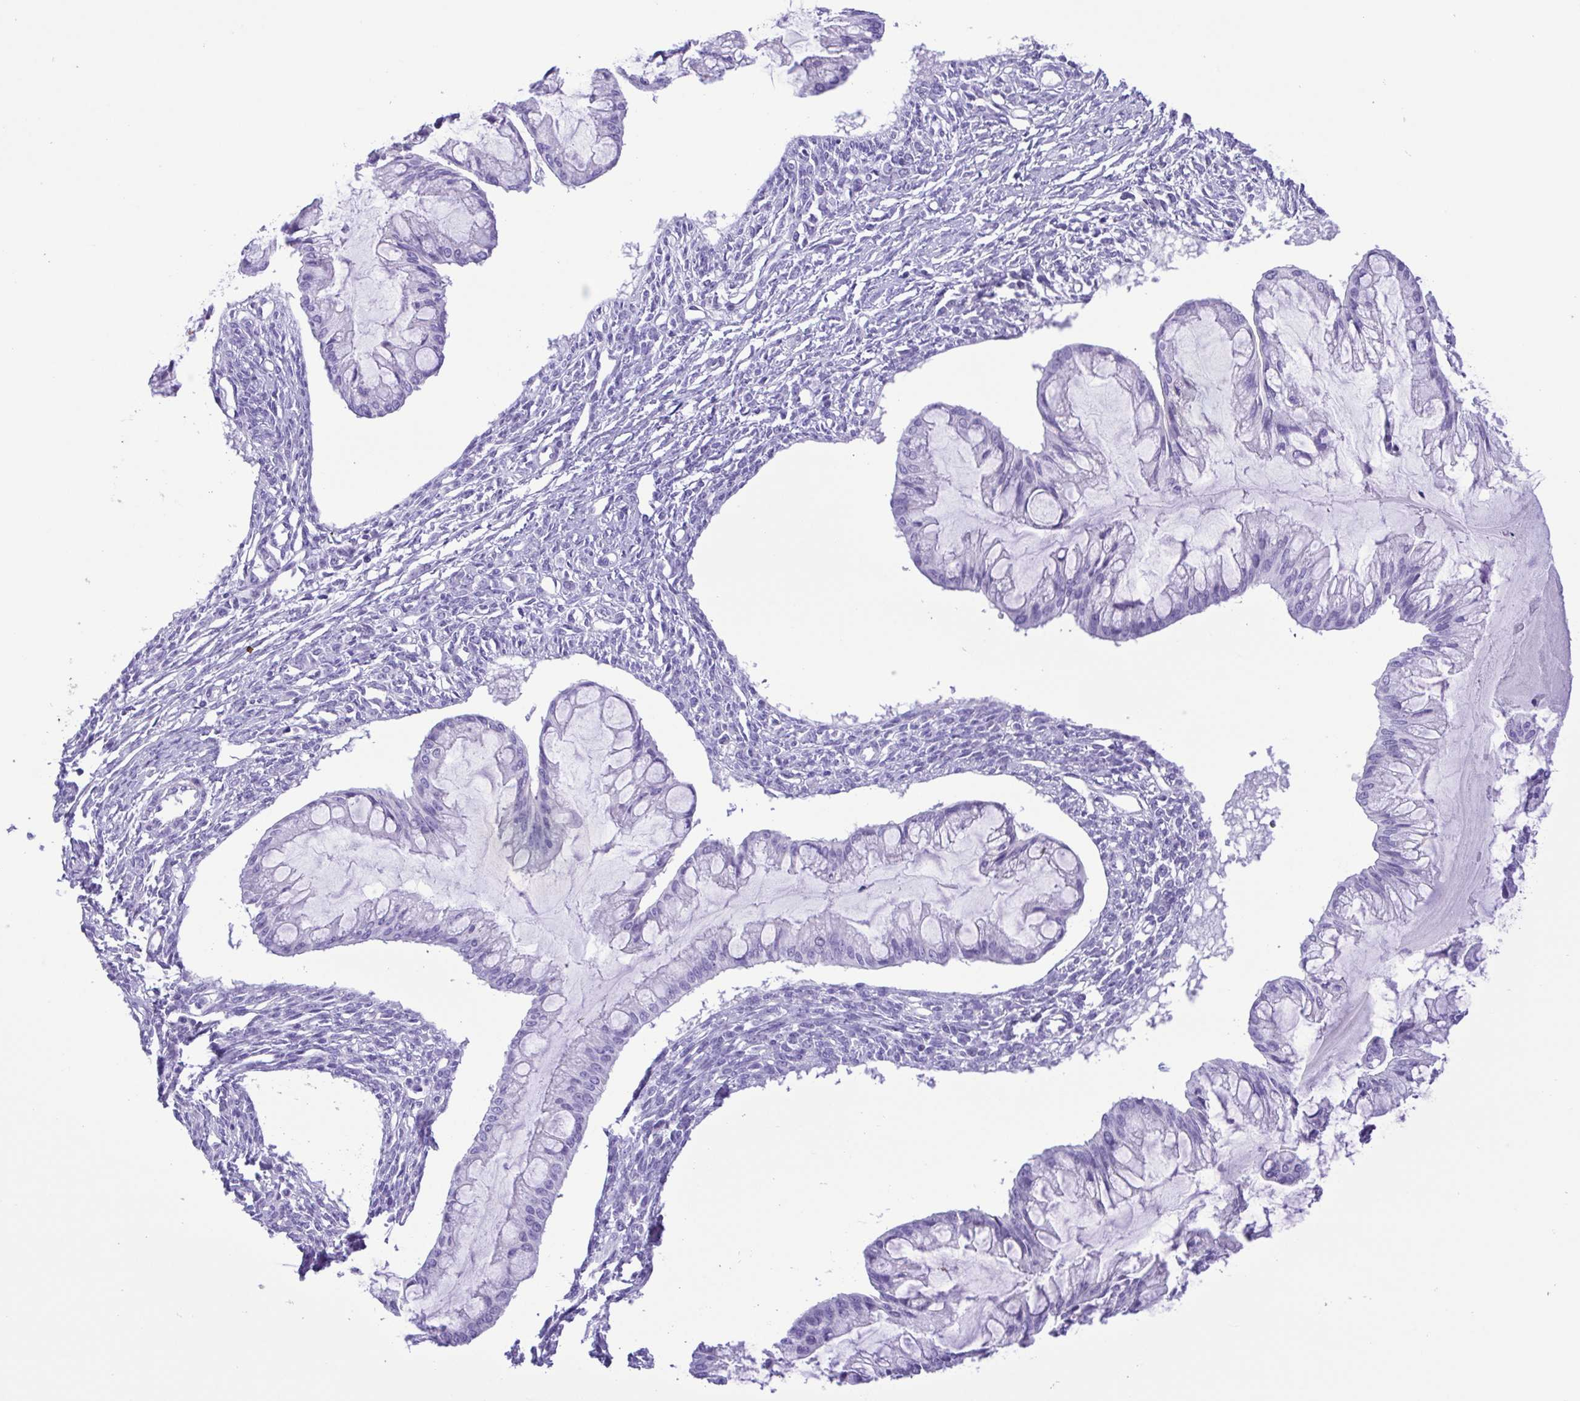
{"staining": {"intensity": "negative", "quantity": "none", "location": "none"}, "tissue": "ovarian cancer", "cell_type": "Tumor cells", "image_type": "cancer", "snomed": [{"axis": "morphology", "description": "Cystadenocarcinoma, mucinous, NOS"}, {"axis": "topography", "description": "Ovary"}], "caption": "DAB (3,3'-diaminobenzidine) immunohistochemical staining of mucinous cystadenocarcinoma (ovarian) displays no significant positivity in tumor cells.", "gene": "PAK3", "patient": {"sex": "female", "age": 73}}